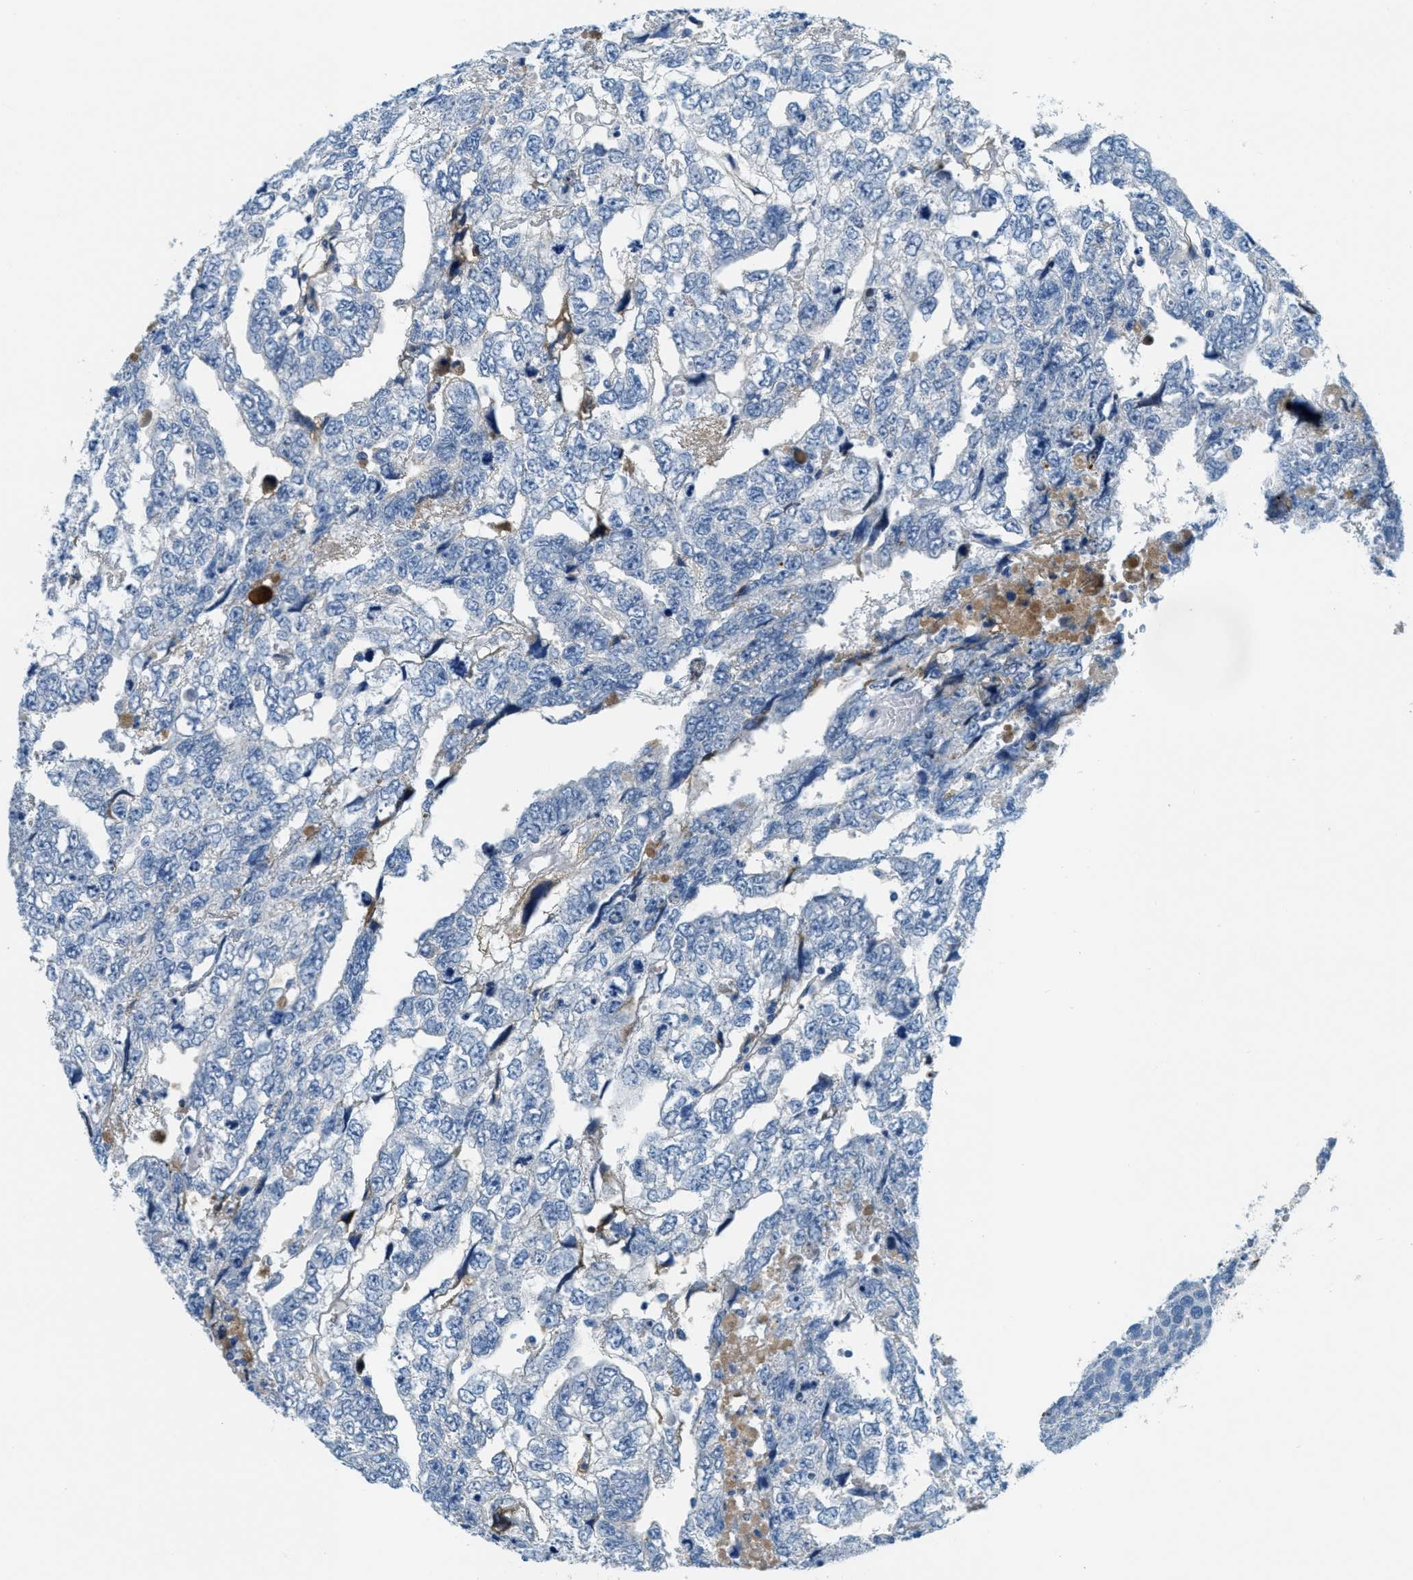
{"staining": {"intensity": "negative", "quantity": "none", "location": "none"}, "tissue": "testis cancer", "cell_type": "Tumor cells", "image_type": "cancer", "snomed": [{"axis": "morphology", "description": "Carcinoma, Embryonal, NOS"}, {"axis": "topography", "description": "Testis"}], "caption": "Tumor cells are negative for brown protein staining in testis embryonal carcinoma.", "gene": "A2M", "patient": {"sex": "male", "age": 36}}